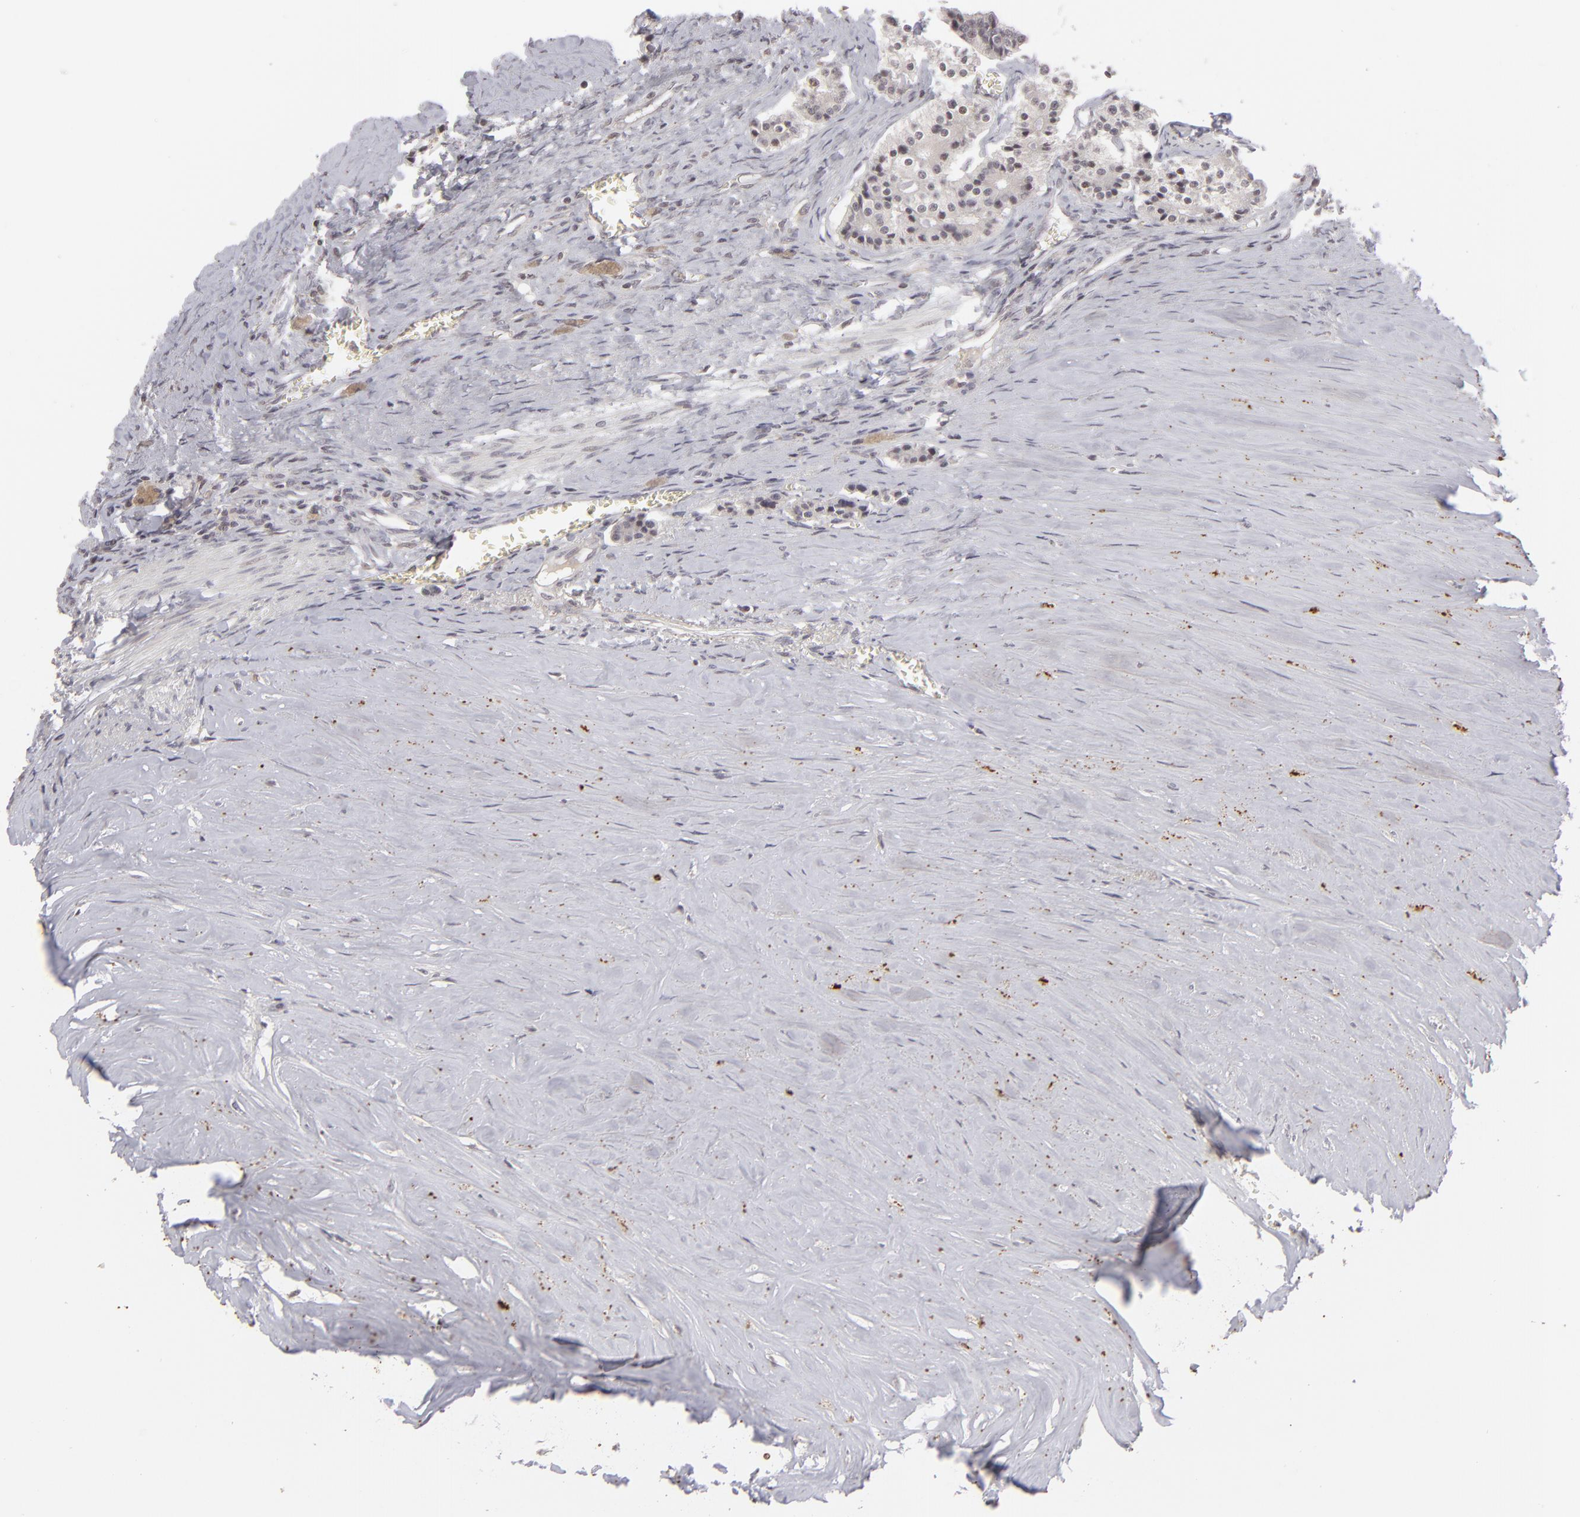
{"staining": {"intensity": "negative", "quantity": "none", "location": "none"}, "tissue": "carcinoid", "cell_type": "Tumor cells", "image_type": "cancer", "snomed": [{"axis": "morphology", "description": "Carcinoid, malignant, NOS"}, {"axis": "topography", "description": "Small intestine"}], "caption": "Immunohistochemistry of human carcinoid reveals no staining in tumor cells. (Stains: DAB (3,3'-diaminobenzidine) immunohistochemistry (IHC) with hematoxylin counter stain, Microscopy: brightfield microscopy at high magnification).", "gene": "CLDN2", "patient": {"sex": "male", "age": 63}}